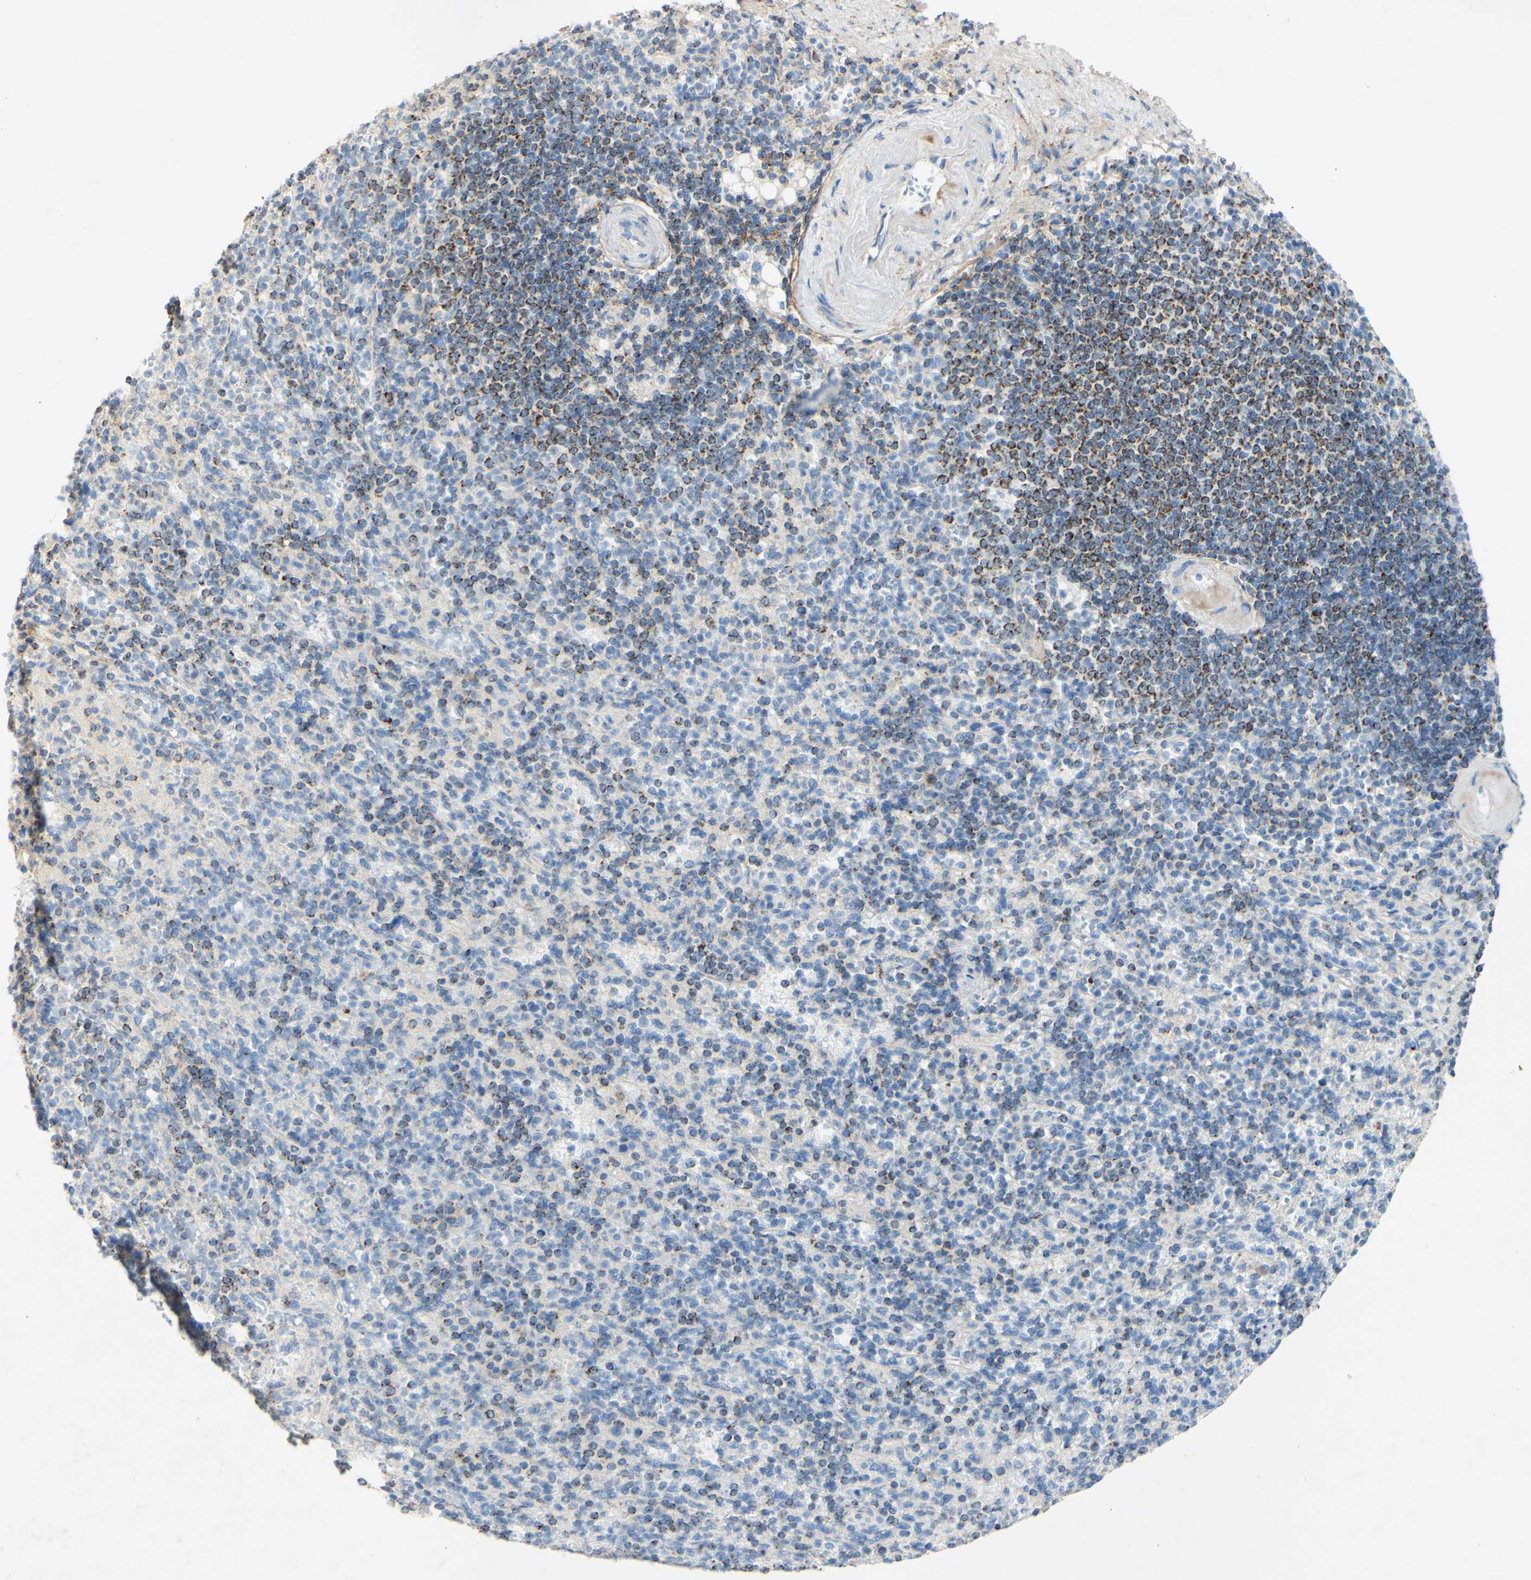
{"staining": {"intensity": "negative", "quantity": "none", "location": "none"}, "tissue": "spleen", "cell_type": "Cells in red pulp", "image_type": "normal", "snomed": [{"axis": "morphology", "description": "Normal tissue, NOS"}, {"axis": "topography", "description": "Spleen"}], "caption": "Unremarkable spleen was stained to show a protein in brown. There is no significant staining in cells in red pulp.", "gene": "OXCT1", "patient": {"sex": "female", "age": 74}}